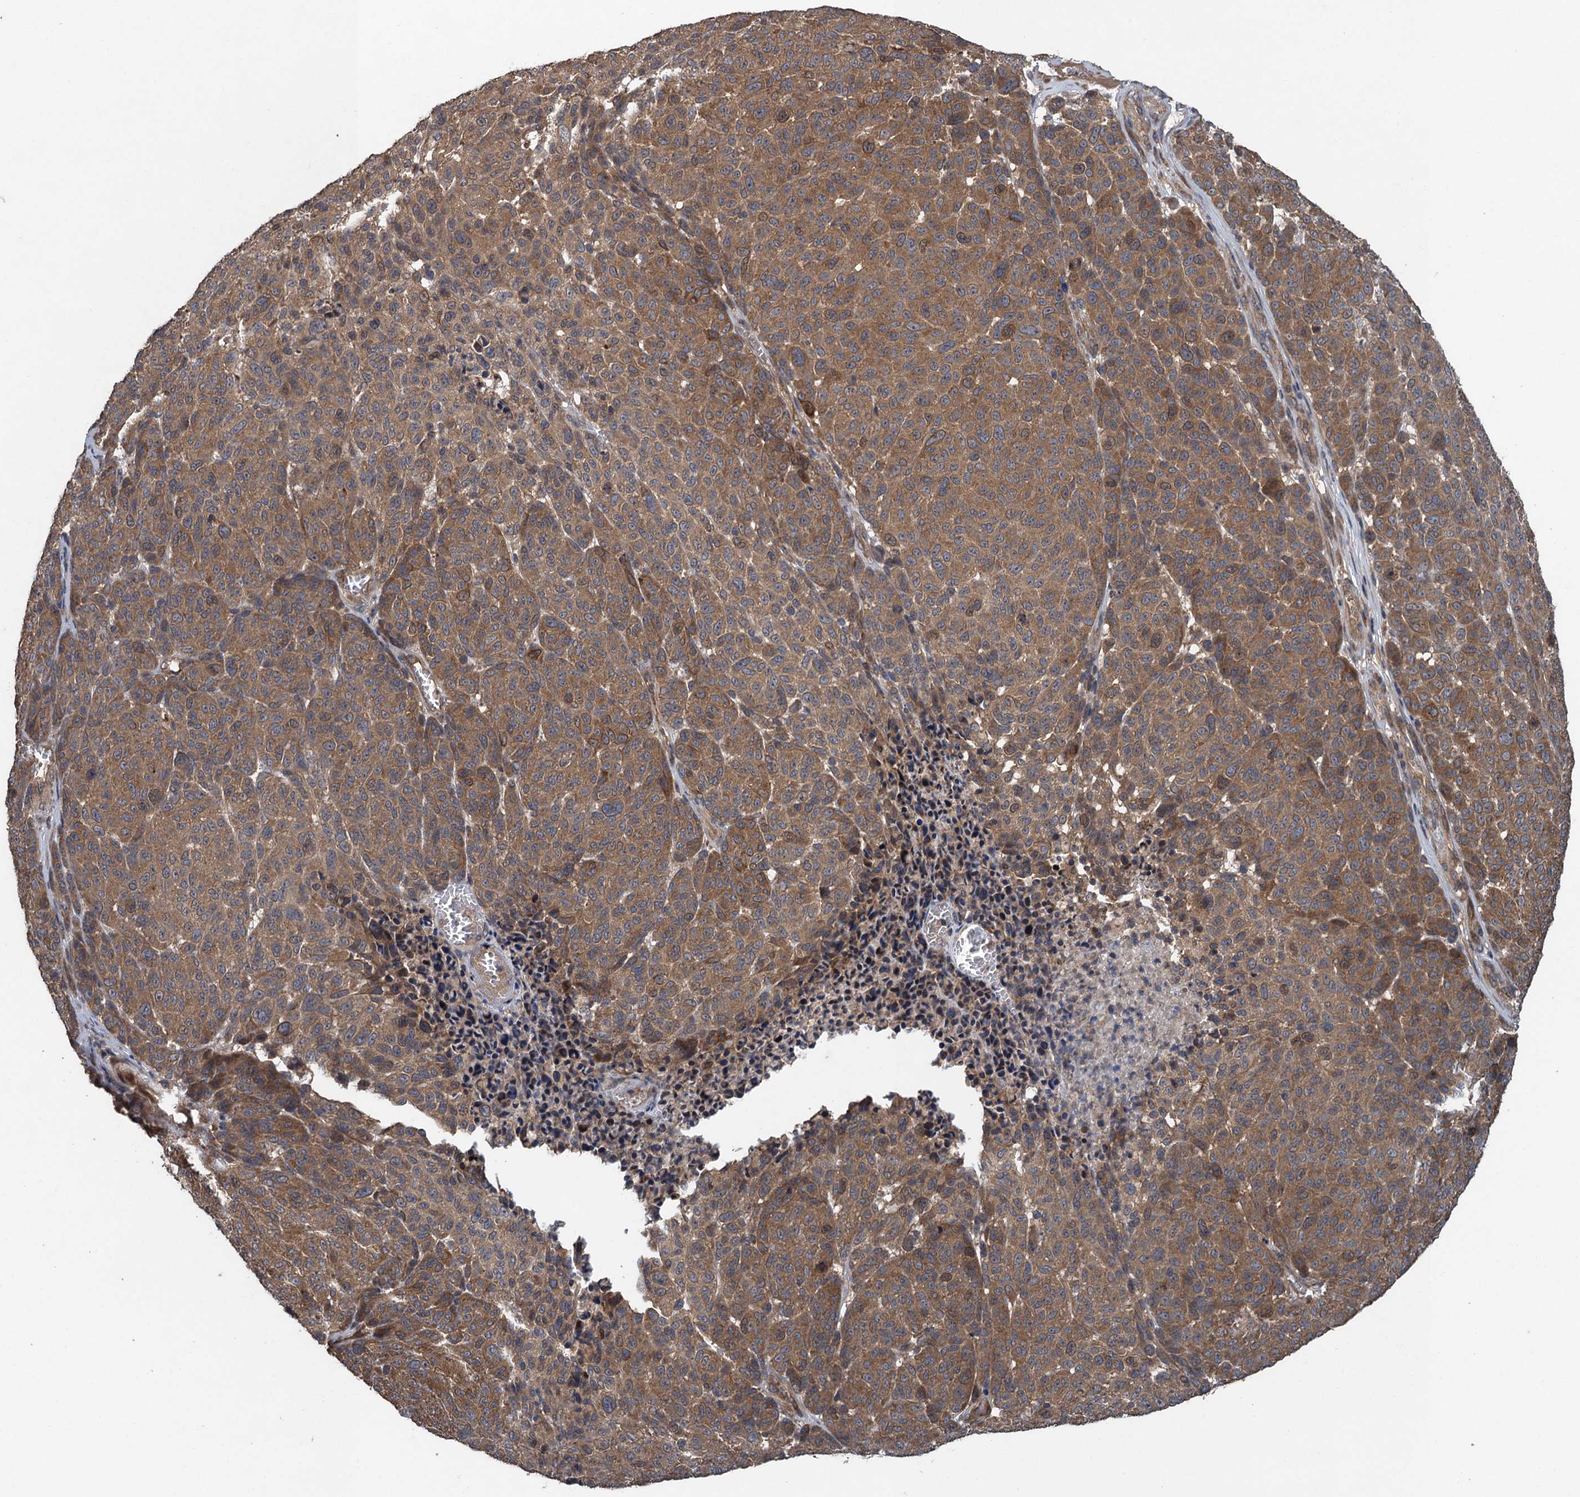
{"staining": {"intensity": "moderate", "quantity": ">75%", "location": "cytoplasmic/membranous"}, "tissue": "melanoma", "cell_type": "Tumor cells", "image_type": "cancer", "snomed": [{"axis": "morphology", "description": "Malignant melanoma, NOS"}, {"axis": "topography", "description": "Skin"}], "caption": "This histopathology image displays IHC staining of human melanoma, with medium moderate cytoplasmic/membranous staining in about >75% of tumor cells.", "gene": "CNTN5", "patient": {"sex": "male", "age": 49}}